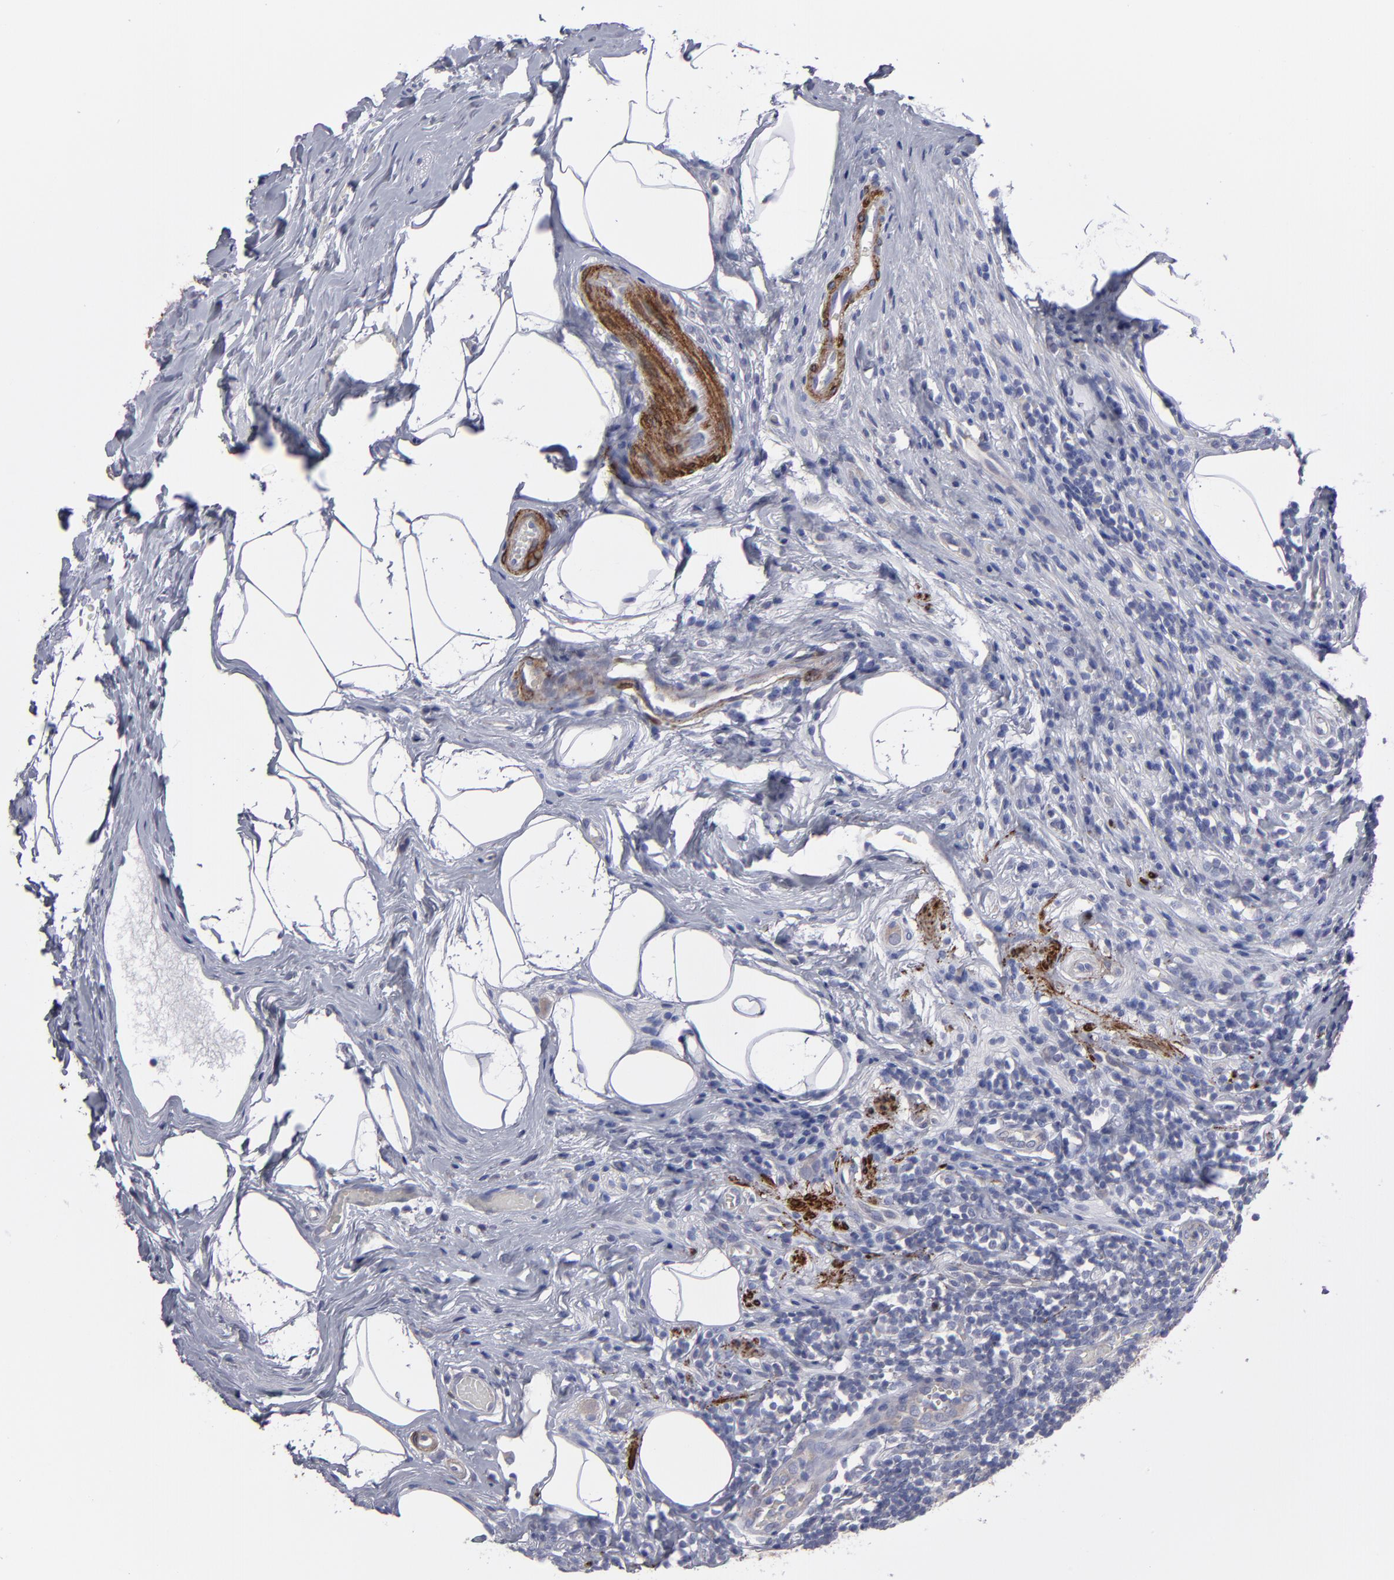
{"staining": {"intensity": "moderate", "quantity": ">75%", "location": "cytoplasmic/membranous"}, "tissue": "appendix", "cell_type": "Glandular cells", "image_type": "normal", "snomed": [{"axis": "morphology", "description": "Normal tissue, NOS"}, {"axis": "topography", "description": "Appendix"}], "caption": "Normal appendix demonstrates moderate cytoplasmic/membranous expression in about >75% of glandular cells, visualized by immunohistochemistry.", "gene": "SLMAP", "patient": {"sex": "male", "age": 38}}